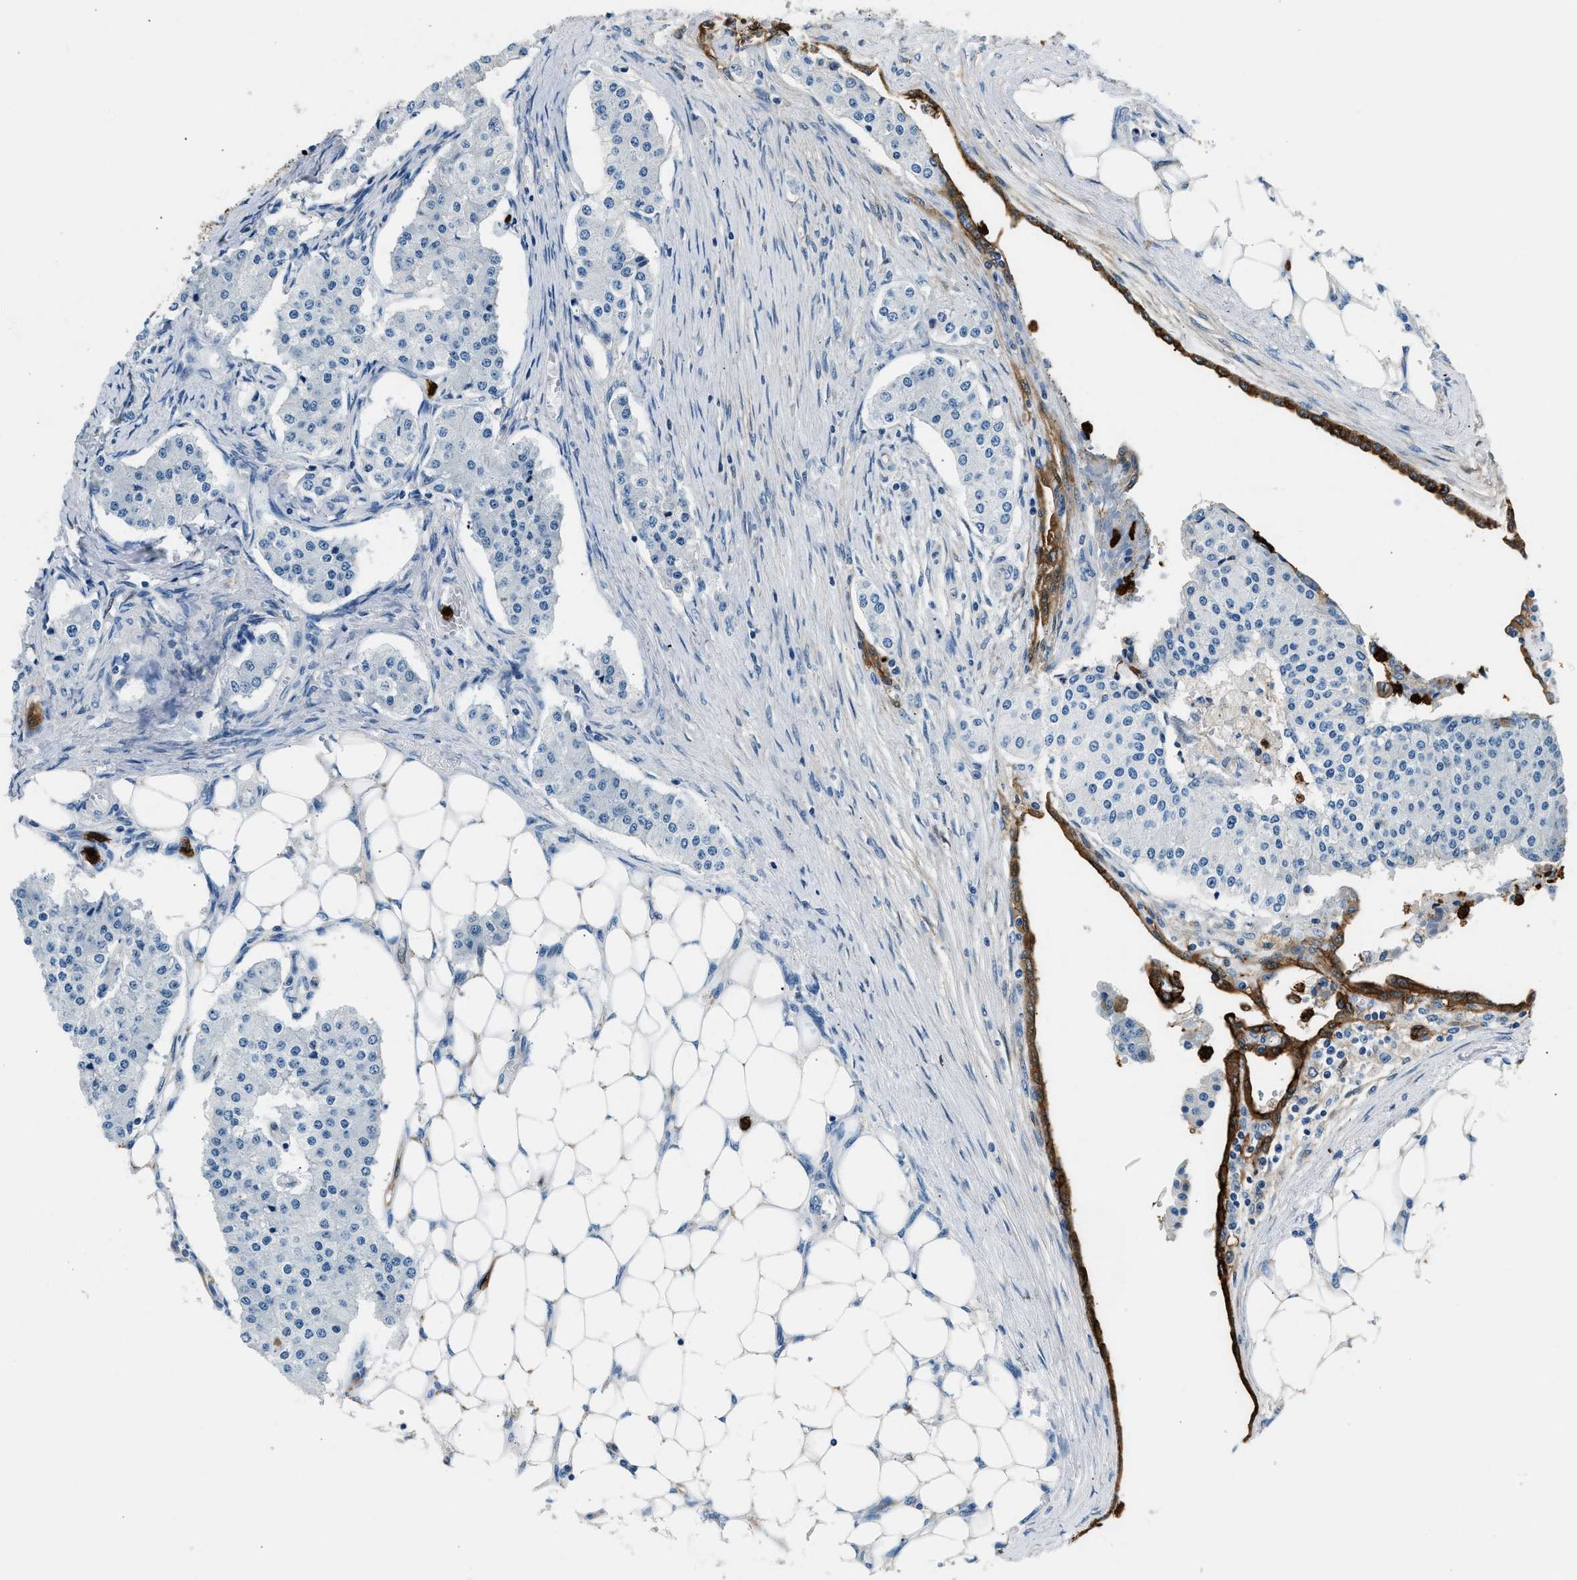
{"staining": {"intensity": "negative", "quantity": "none", "location": "none"}, "tissue": "carcinoid", "cell_type": "Tumor cells", "image_type": "cancer", "snomed": [{"axis": "morphology", "description": "Carcinoid, malignant, NOS"}, {"axis": "topography", "description": "Colon"}], "caption": "Immunohistochemistry (IHC) of human malignant carcinoid displays no positivity in tumor cells.", "gene": "ANXA3", "patient": {"sex": "female", "age": 52}}